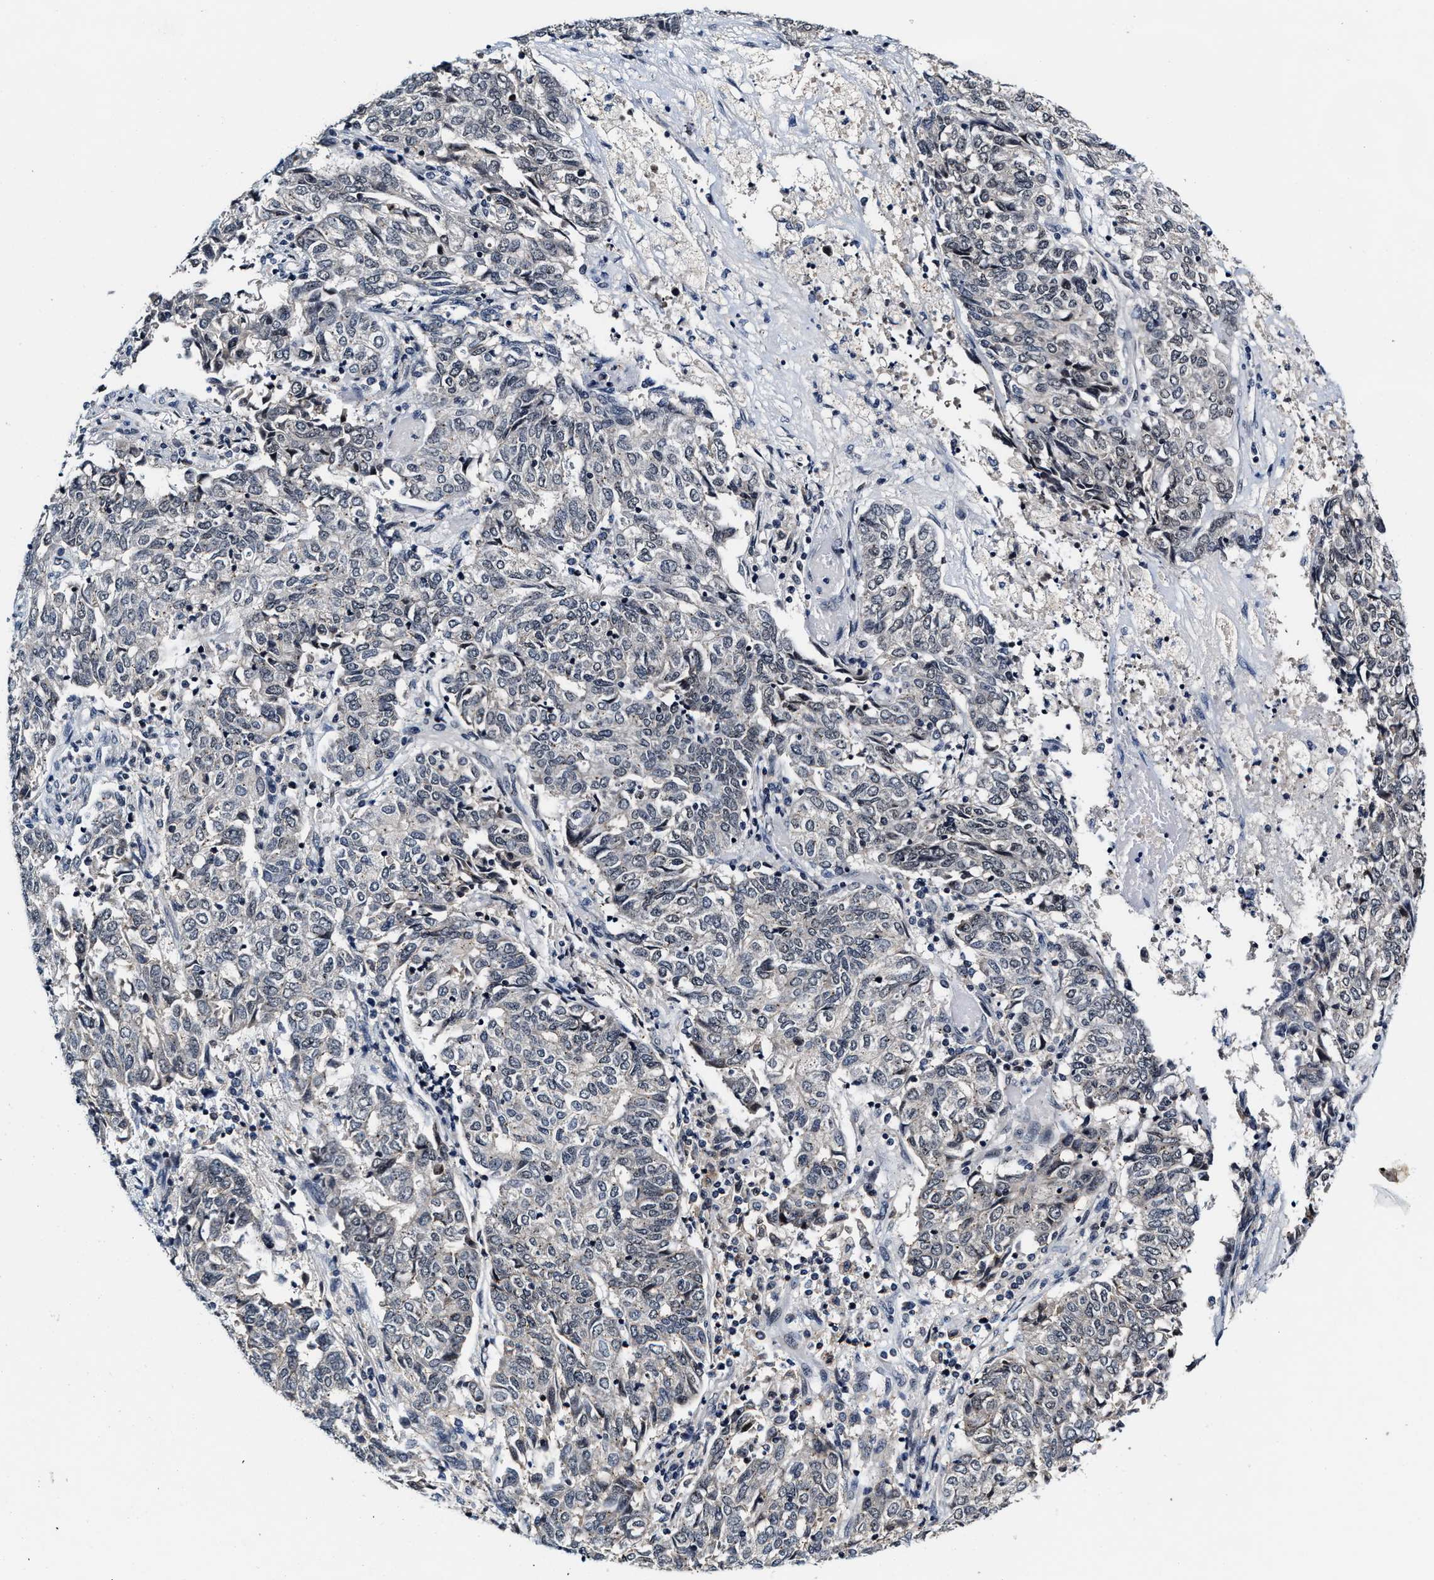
{"staining": {"intensity": "negative", "quantity": "none", "location": "none"}, "tissue": "endometrial cancer", "cell_type": "Tumor cells", "image_type": "cancer", "snomed": [{"axis": "morphology", "description": "Adenocarcinoma, NOS"}, {"axis": "topography", "description": "Endometrium"}], "caption": "This is an immunohistochemistry (IHC) image of endometrial cancer. There is no expression in tumor cells.", "gene": "INIP", "patient": {"sex": "female", "age": 80}}